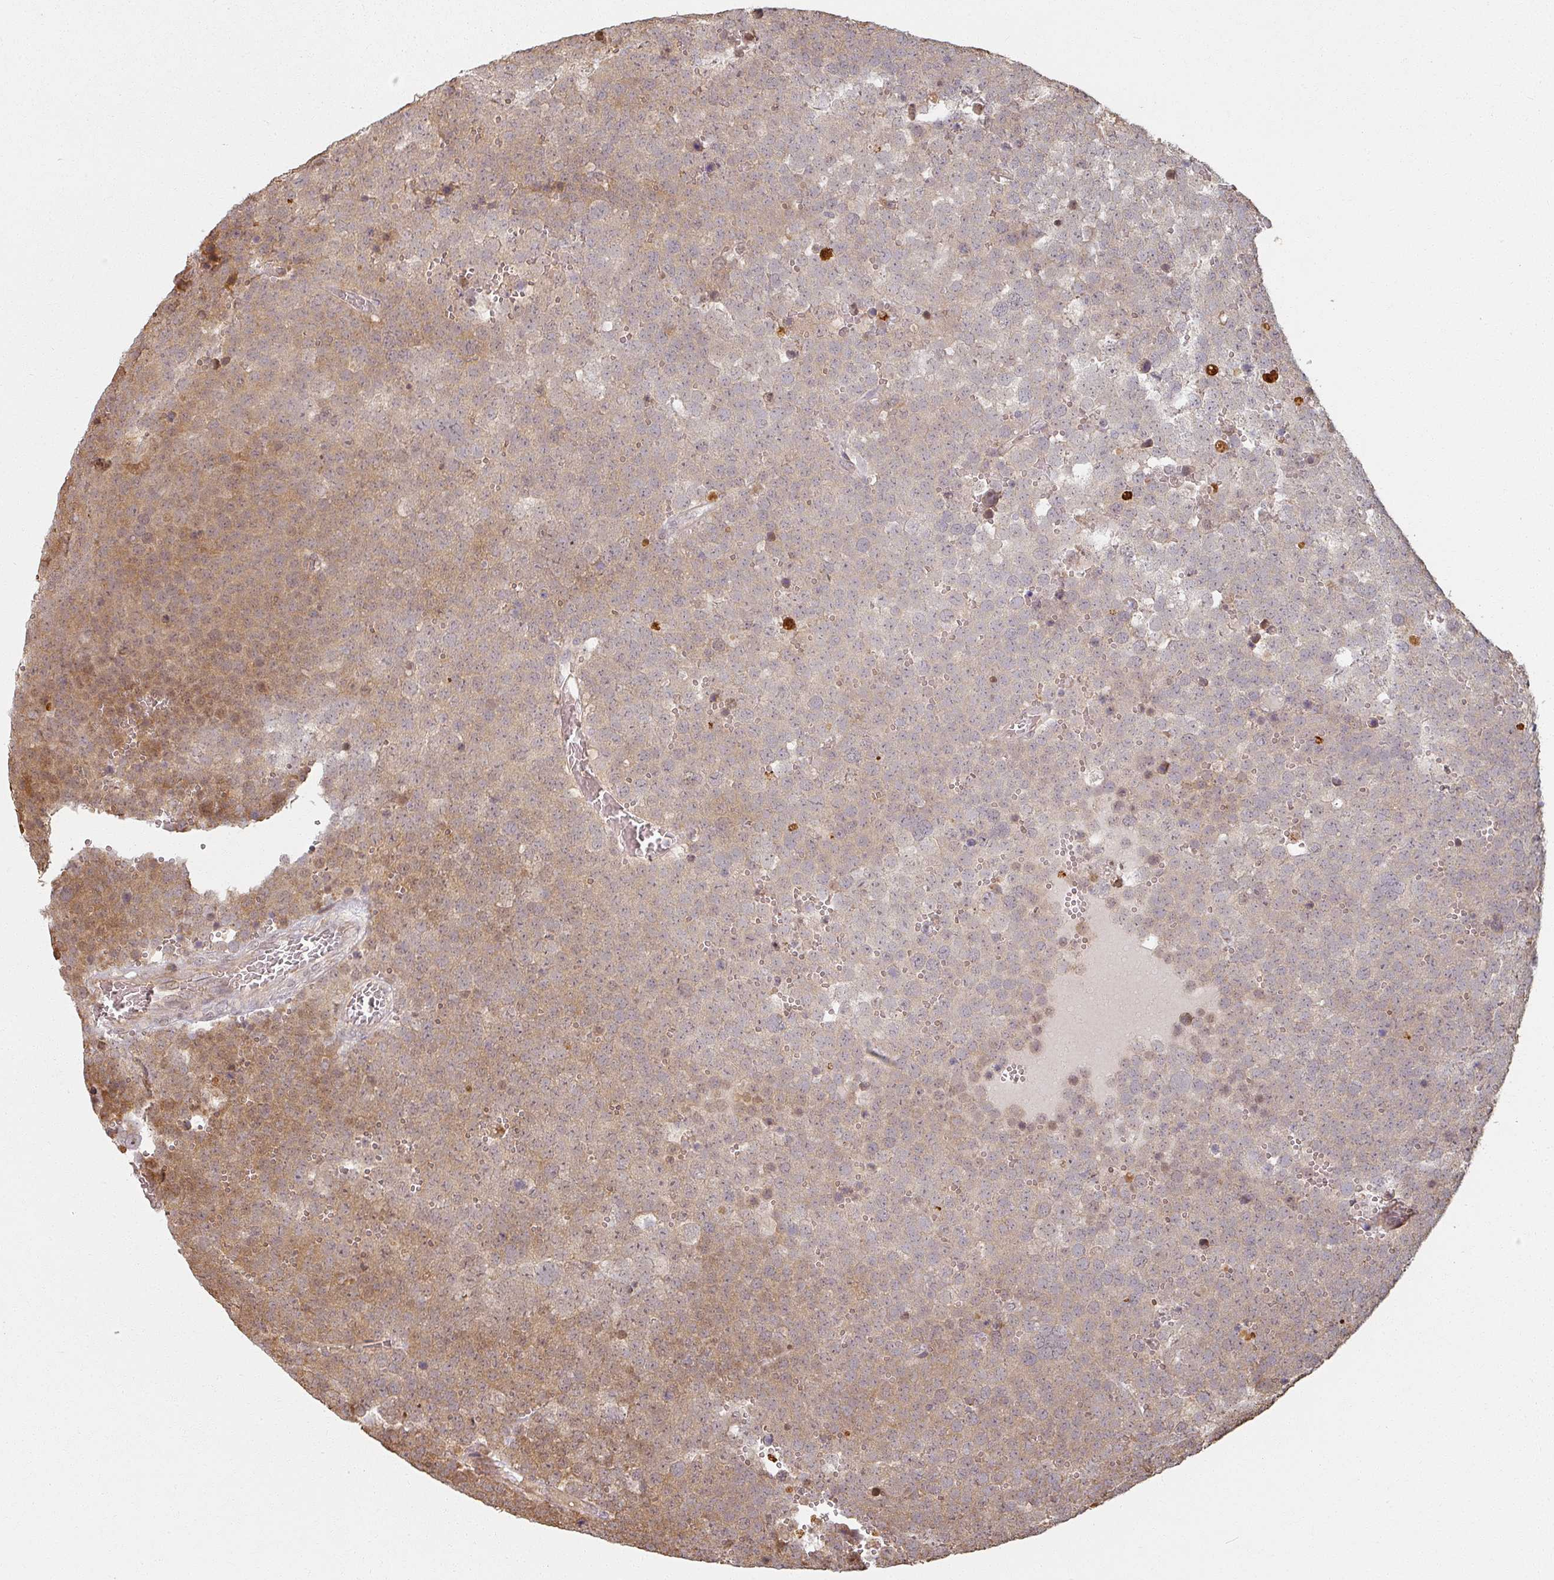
{"staining": {"intensity": "moderate", "quantity": "25%-75%", "location": "cytoplasmic/membranous,nuclear"}, "tissue": "testis cancer", "cell_type": "Tumor cells", "image_type": "cancer", "snomed": [{"axis": "morphology", "description": "Seminoma, NOS"}, {"axis": "topography", "description": "Testis"}], "caption": "Immunohistochemical staining of seminoma (testis) exhibits medium levels of moderate cytoplasmic/membranous and nuclear protein expression in approximately 25%-75% of tumor cells.", "gene": "MED19", "patient": {"sex": "male", "age": 71}}